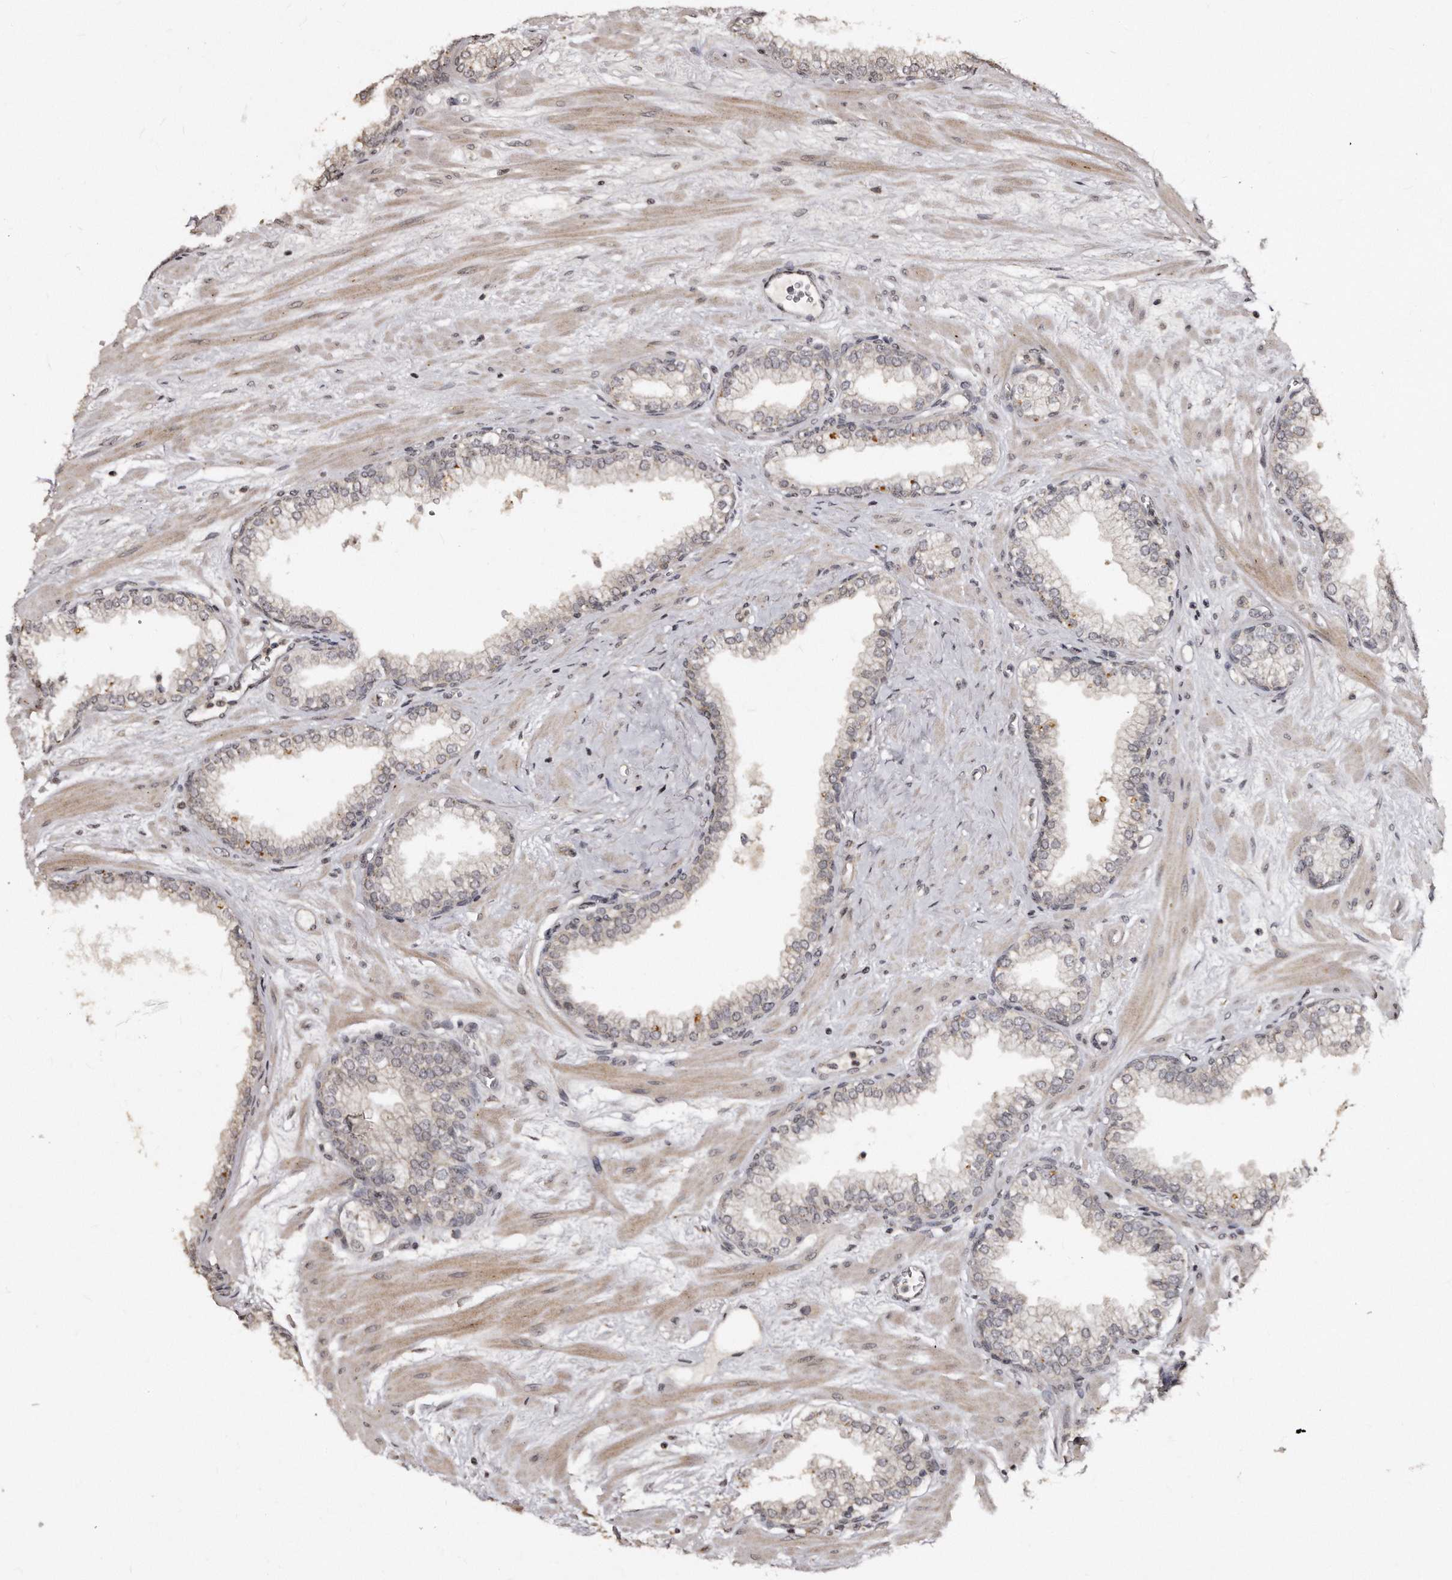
{"staining": {"intensity": "moderate", "quantity": "<25%", "location": "cytoplasmic/membranous"}, "tissue": "prostate", "cell_type": "Glandular cells", "image_type": "normal", "snomed": [{"axis": "morphology", "description": "Normal tissue, NOS"}, {"axis": "morphology", "description": "Urothelial carcinoma, Low grade"}, {"axis": "topography", "description": "Urinary bladder"}, {"axis": "topography", "description": "Prostate"}], "caption": "Prostate was stained to show a protein in brown. There is low levels of moderate cytoplasmic/membranous expression in about <25% of glandular cells. The protein of interest is stained brown, and the nuclei are stained in blue (DAB (3,3'-diaminobenzidine) IHC with brightfield microscopy, high magnification).", "gene": "TSHR", "patient": {"sex": "male", "age": 60}}